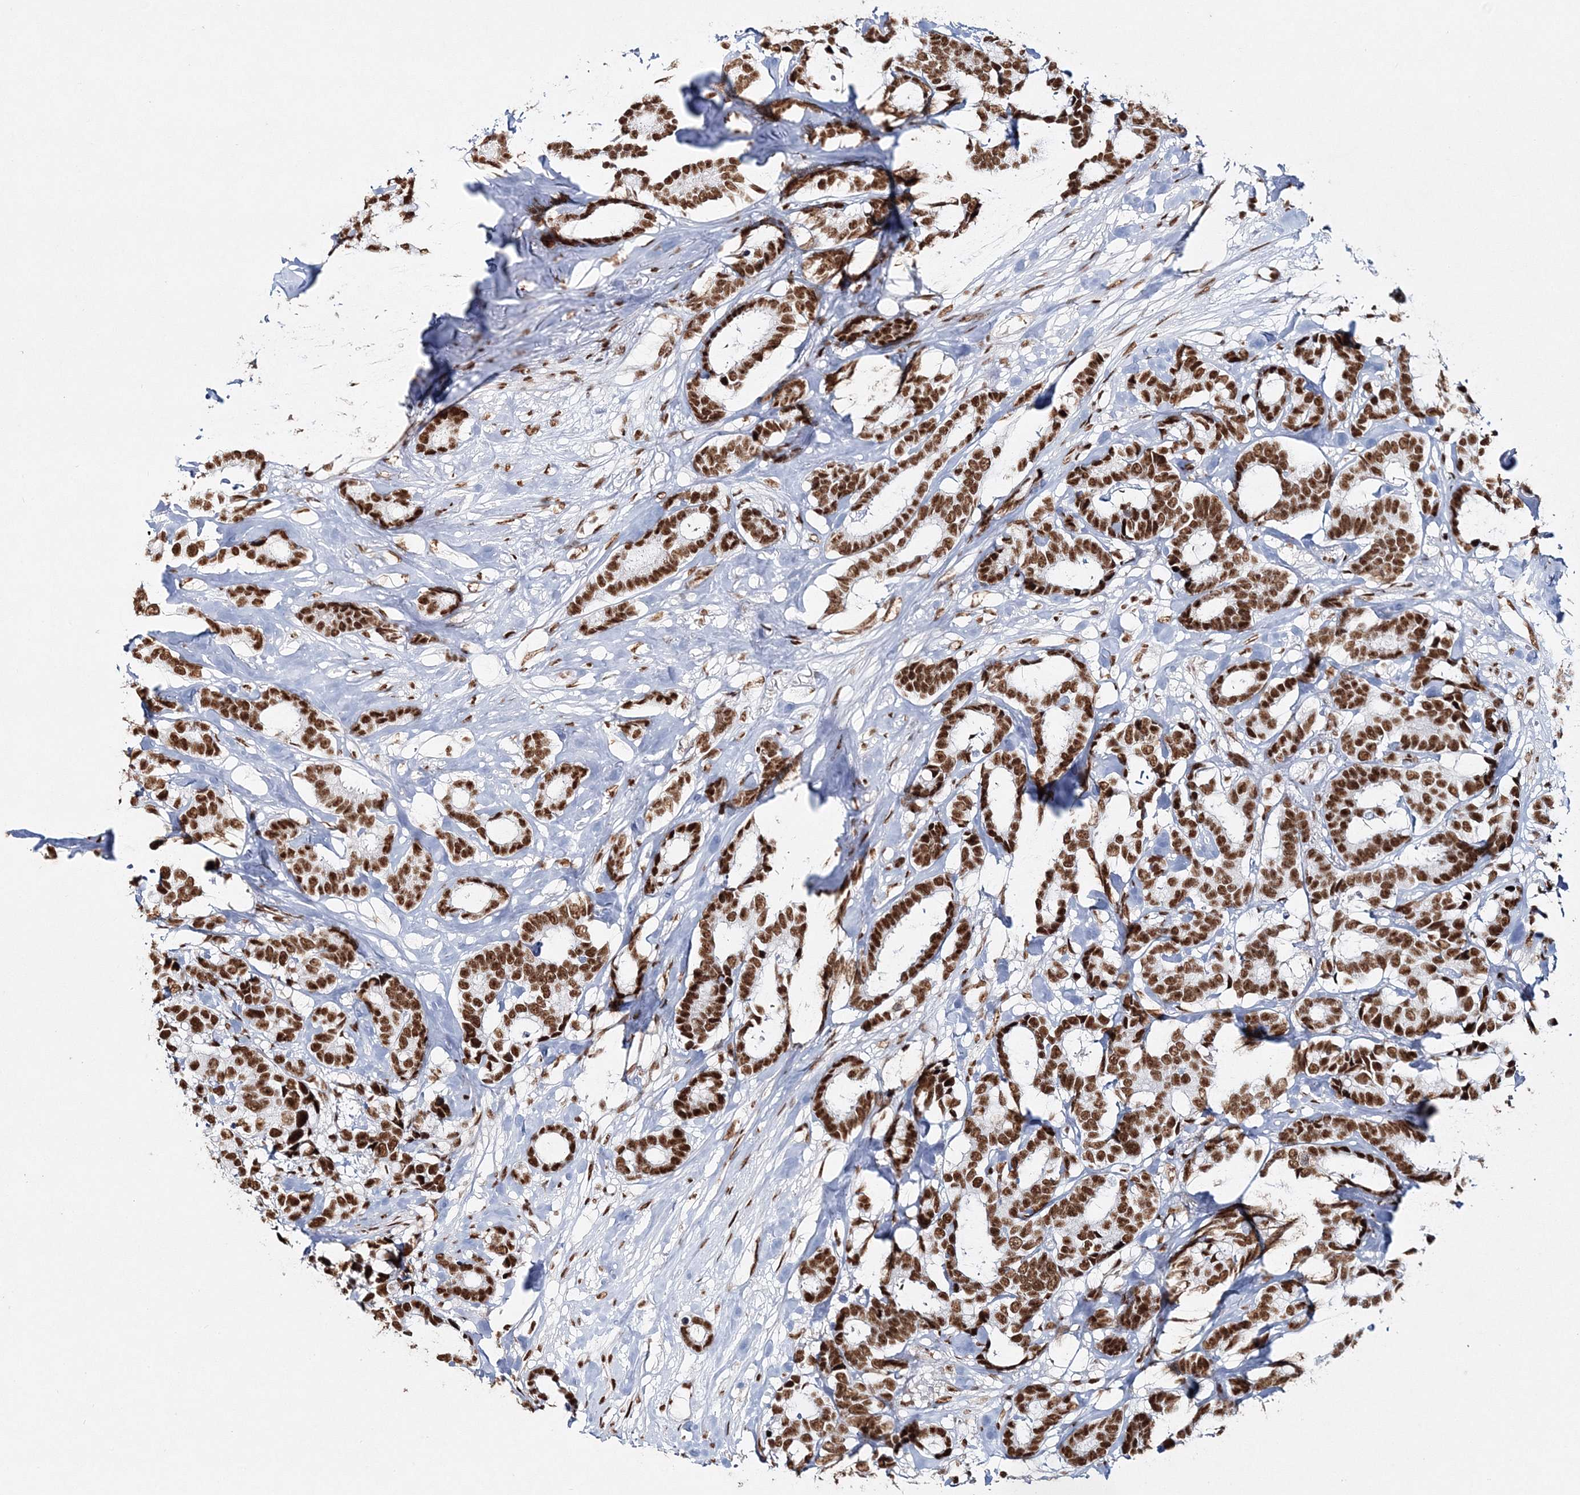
{"staining": {"intensity": "strong", "quantity": ">75%", "location": "nuclear"}, "tissue": "breast cancer", "cell_type": "Tumor cells", "image_type": "cancer", "snomed": [{"axis": "morphology", "description": "Duct carcinoma"}, {"axis": "topography", "description": "Breast"}], "caption": "The immunohistochemical stain highlights strong nuclear positivity in tumor cells of intraductal carcinoma (breast) tissue.", "gene": "QRICH1", "patient": {"sex": "female", "age": 87}}